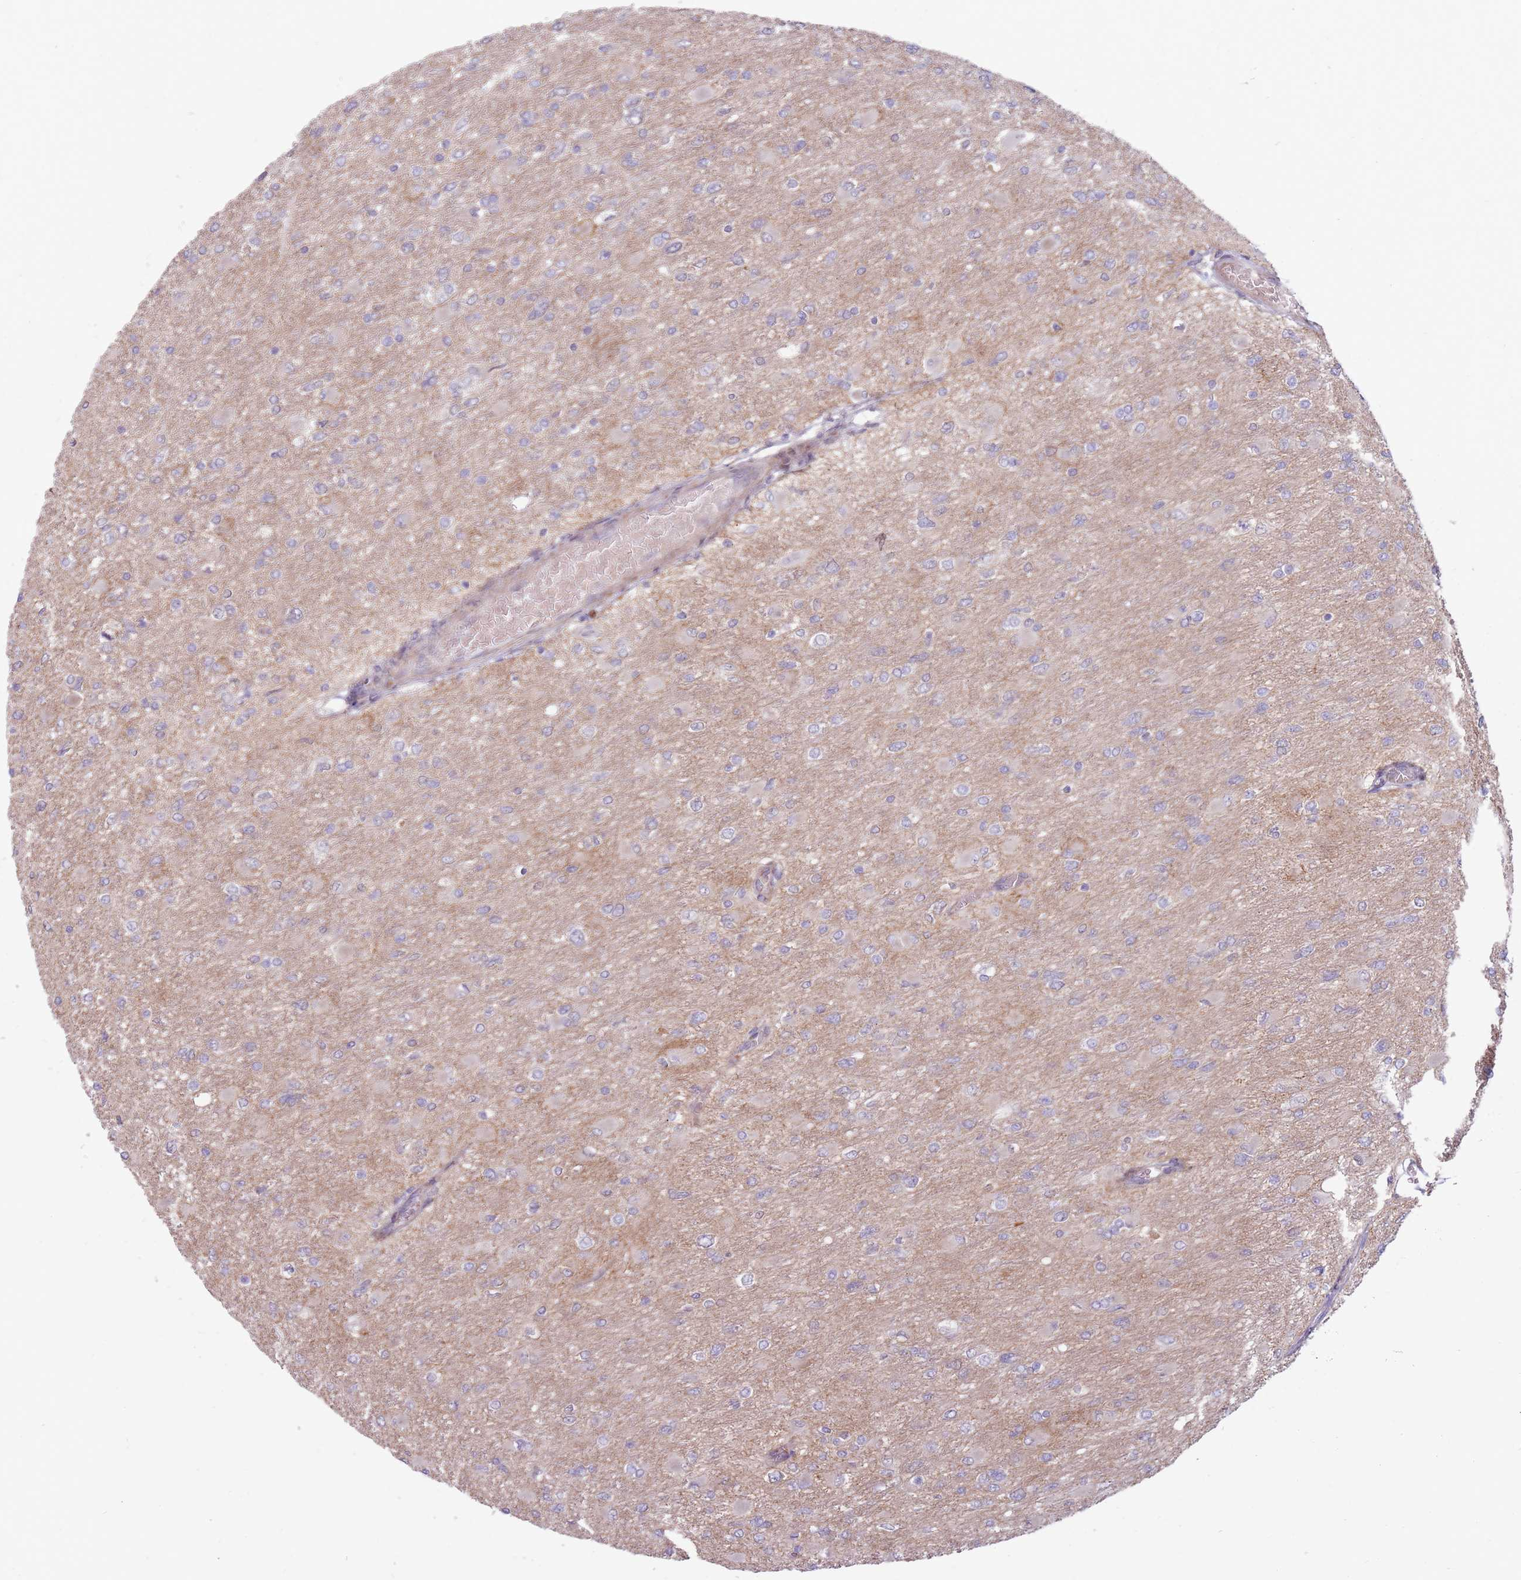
{"staining": {"intensity": "negative", "quantity": "none", "location": "none"}, "tissue": "glioma", "cell_type": "Tumor cells", "image_type": "cancer", "snomed": [{"axis": "morphology", "description": "Glioma, malignant, High grade"}, {"axis": "topography", "description": "Cerebral cortex"}], "caption": "The micrograph demonstrates no significant staining in tumor cells of glioma.", "gene": "CCDC150", "patient": {"sex": "female", "age": 36}}